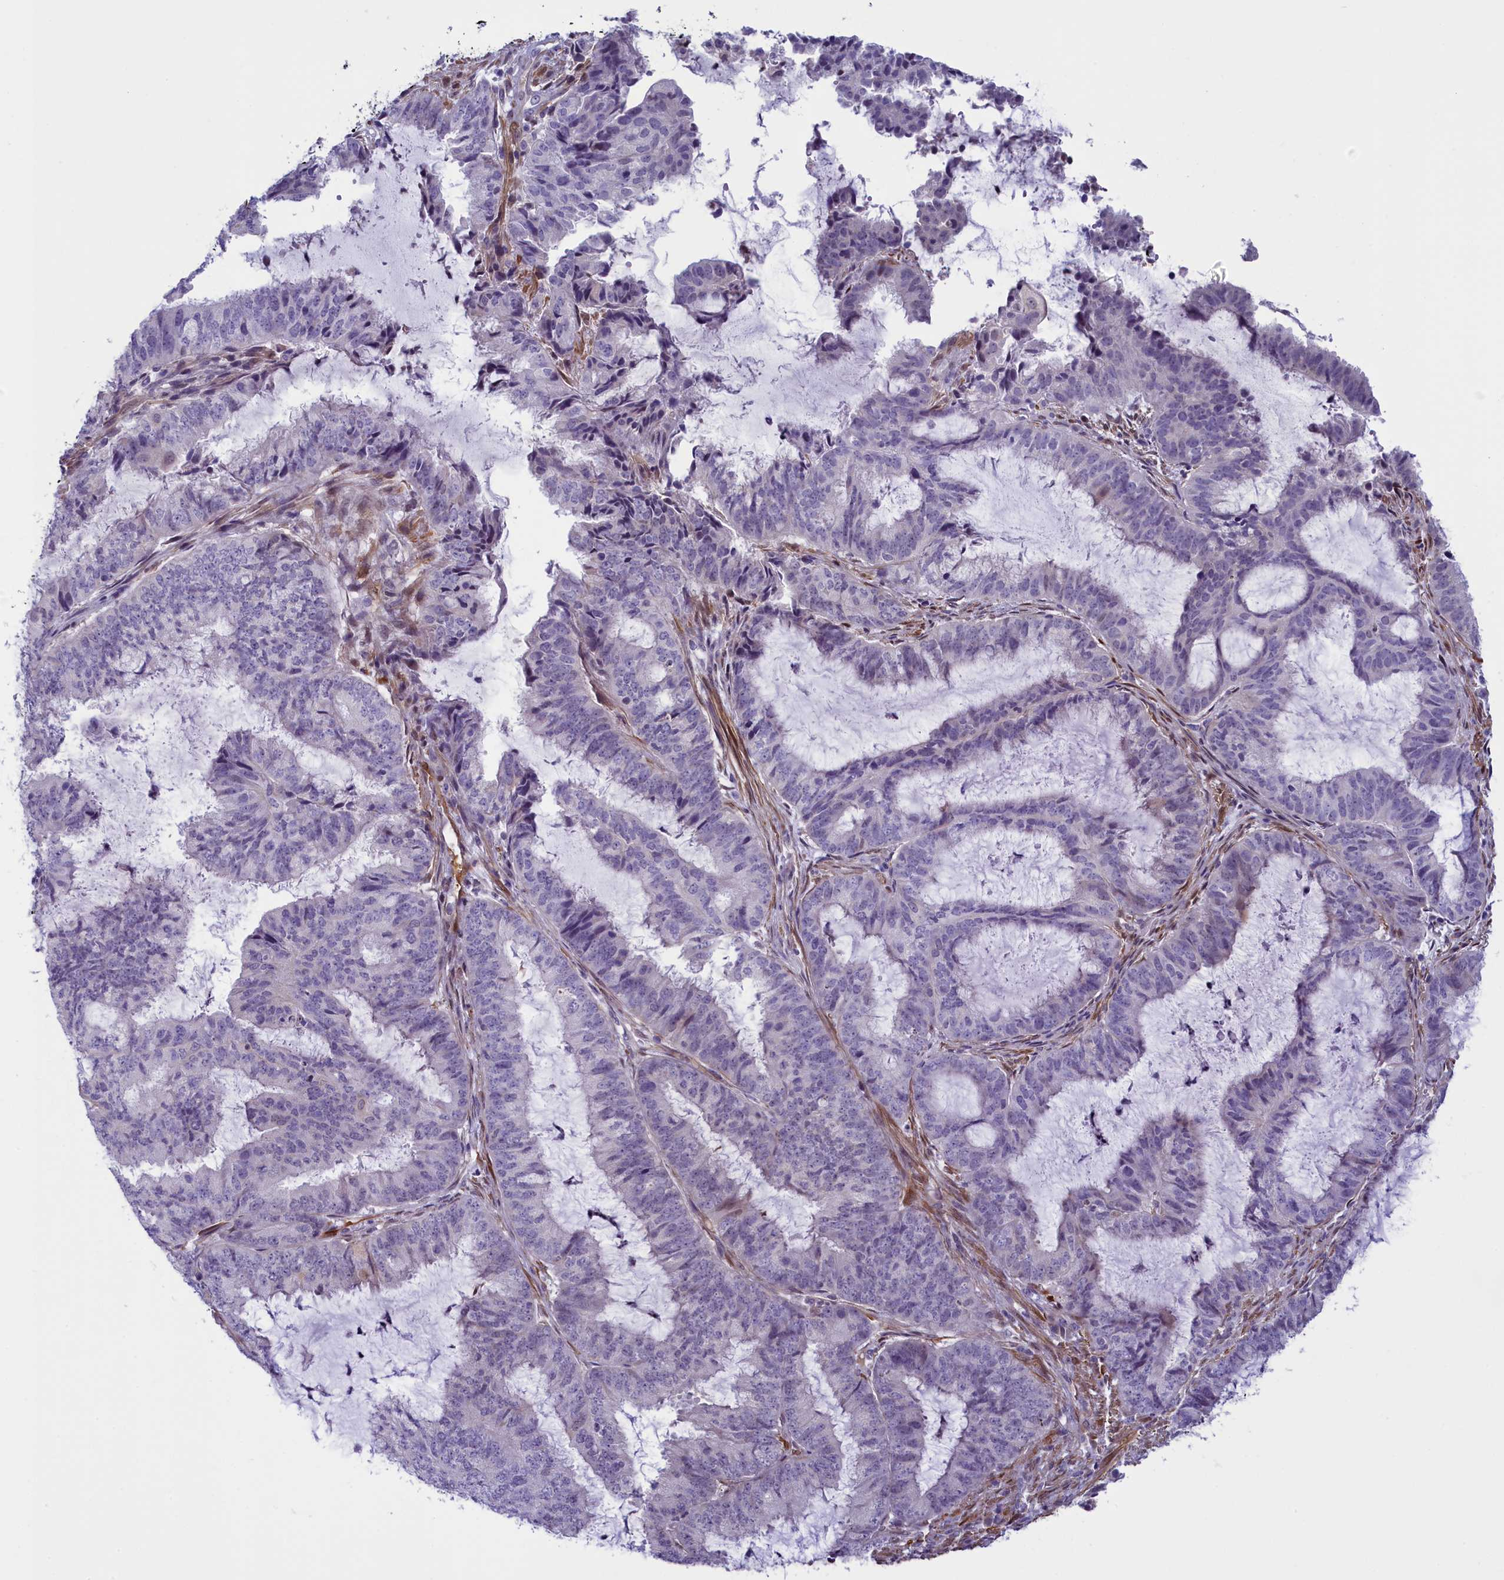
{"staining": {"intensity": "negative", "quantity": "none", "location": "none"}, "tissue": "endometrial cancer", "cell_type": "Tumor cells", "image_type": "cancer", "snomed": [{"axis": "morphology", "description": "Adenocarcinoma, NOS"}, {"axis": "topography", "description": "Endometrium"}], "caption": "Tumor cells show no significant protein staining in endometrial cancer.", "gene": "IGSF6", "patient": {"sex": "female", "age": 51}}